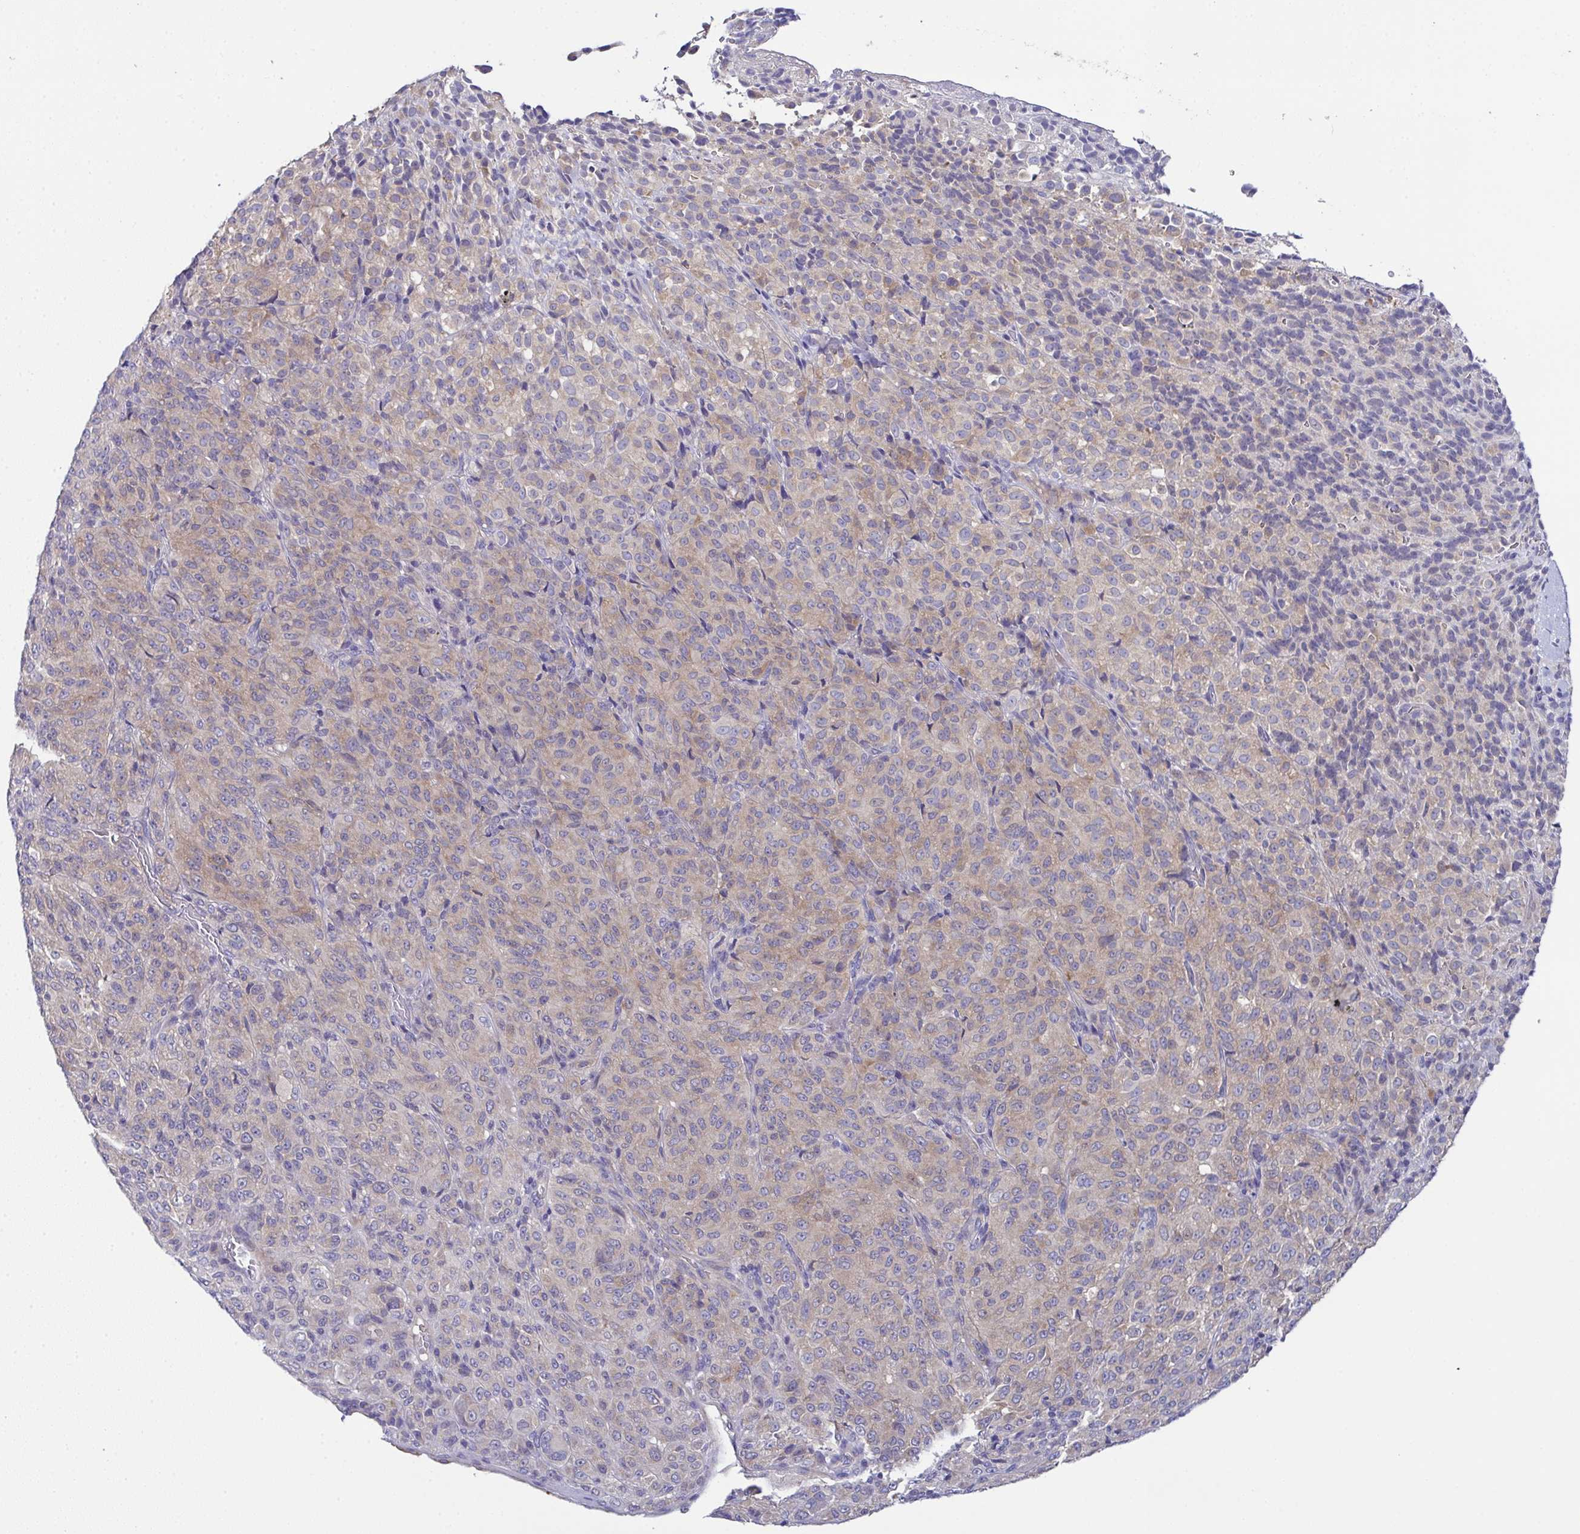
{"staining": {"intensity": "weak", "quantity": "25%-75%", "location": "cytoplasmic/membranous"}, "tissue": "melanoma", "cell_type": "Tumor cells", "image_type": "cancer", "snomed": [{"axis": "morphology", "description": "Malignant melanoma, Metastatic site"}, {"axis": "topography", "description": "Brain"}], "caption": "Protein staining displays weak cytoplasmic/membranous staining in approximately 25%-75% of tumor cells in malignant melanoma (metastatic site). The staining is performed using DAB (3,3'-diaminobenzidine) brown chromogen to label protein expression. The nuclei are counter-stained blue using hematoxylin.", "gene": "CFAP97D1", "patient": {"sex": "female", "age": 56}}